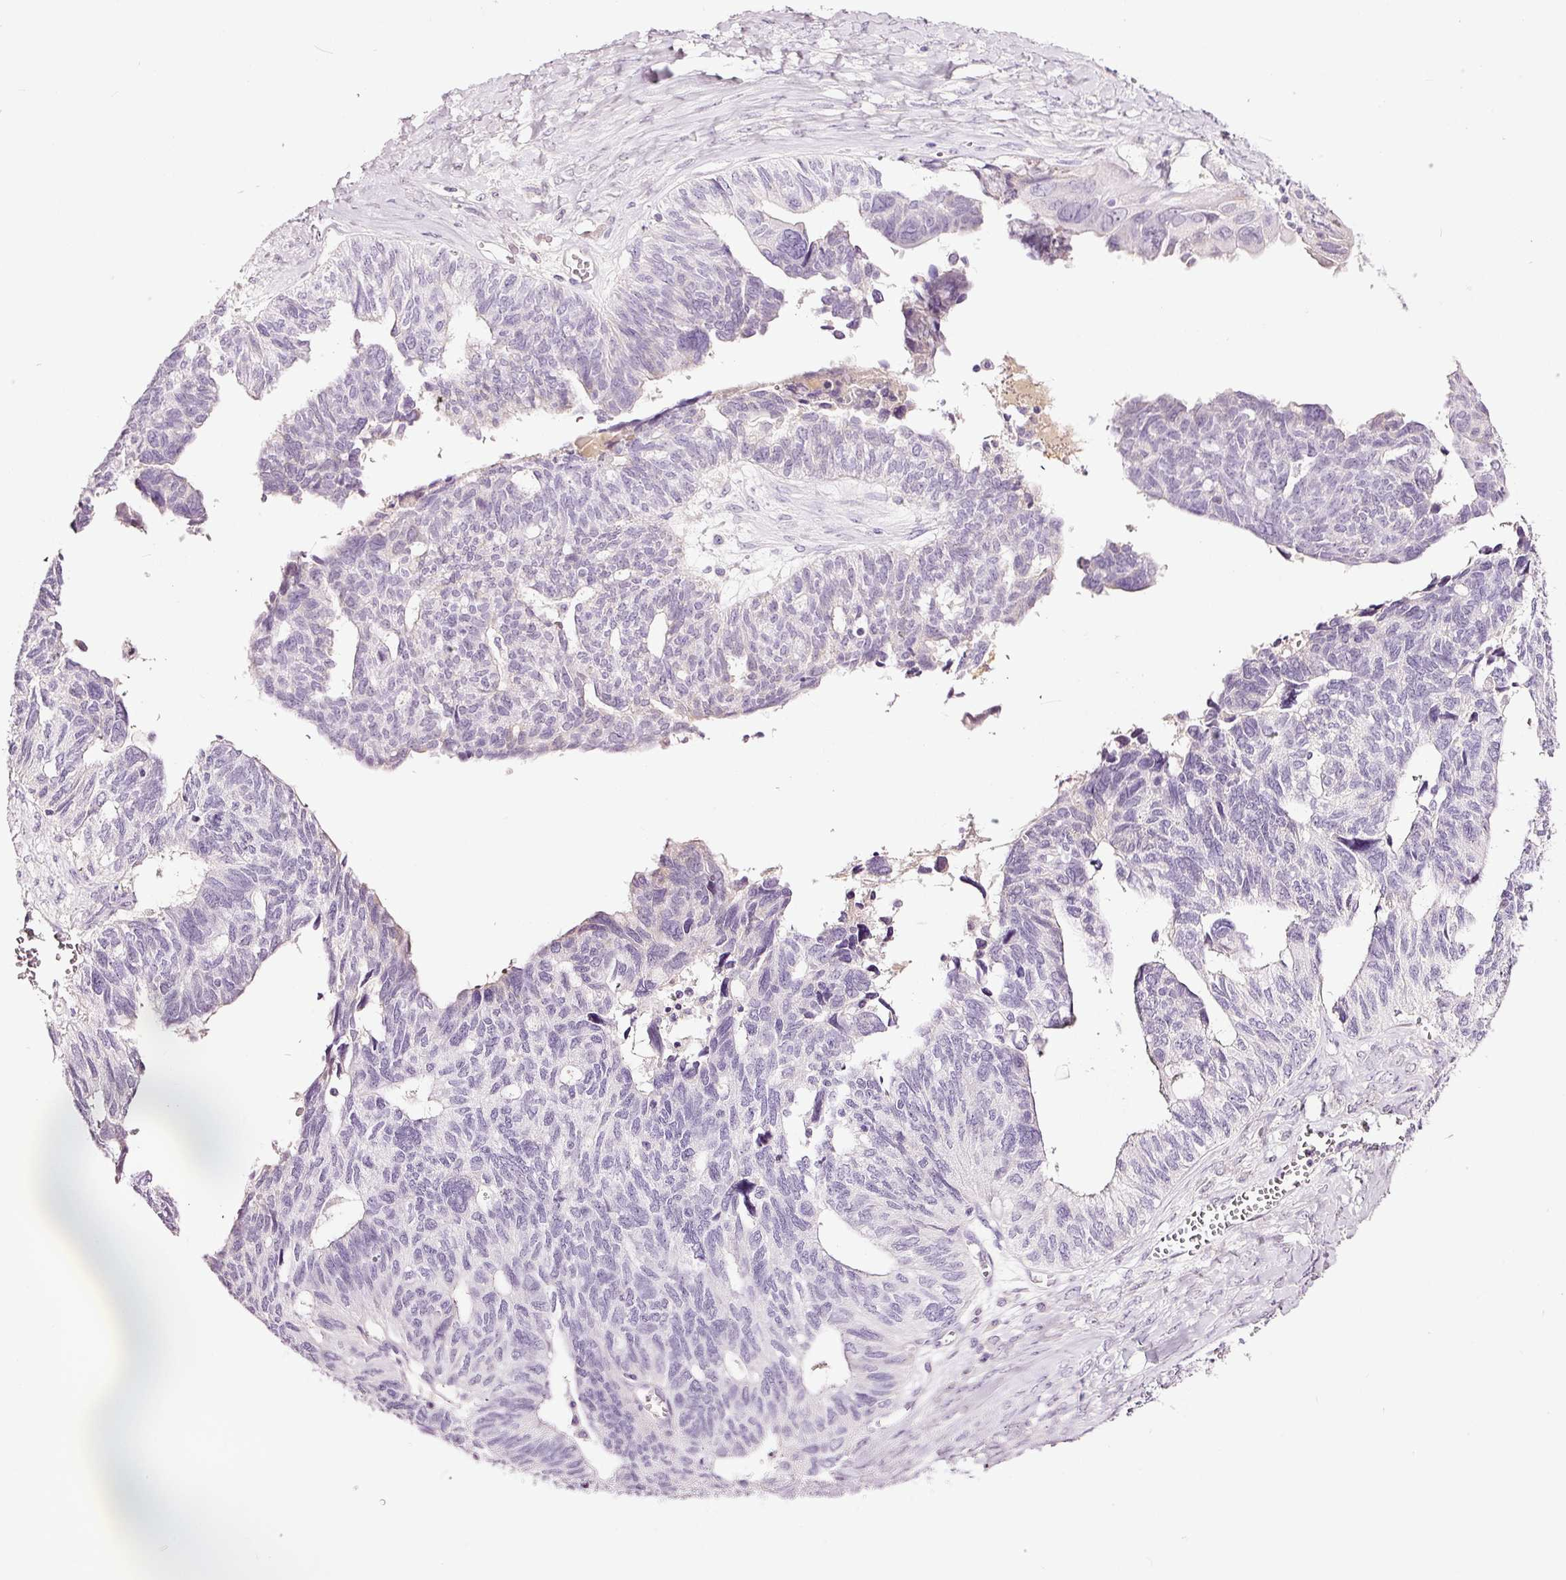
{"staining": {"intensity": "negative", "quantity": "none", "location": "none"}, "tissue": "ovarian cancer", "cell_type": "Tumor cells", "image_type": "cancer", "snomed": [{"axis": "morphology", "description": "Cystadenocarcinoma, serous, NOS"}, {"axis": "topography", "description": "Ovary"}], "caption": "High power microscopy micrograph of an IHC micrograph of ovarian serous cystadenocarcinoma, revealing no significant positivity in tumor cells. (DAB (3,3'-diaminobenzidine) immunohistochemistry visualized using brightfield microscopy, high magnification).", "gene": "LAMP3", "patient": {"sex": "female", "age": 79}}